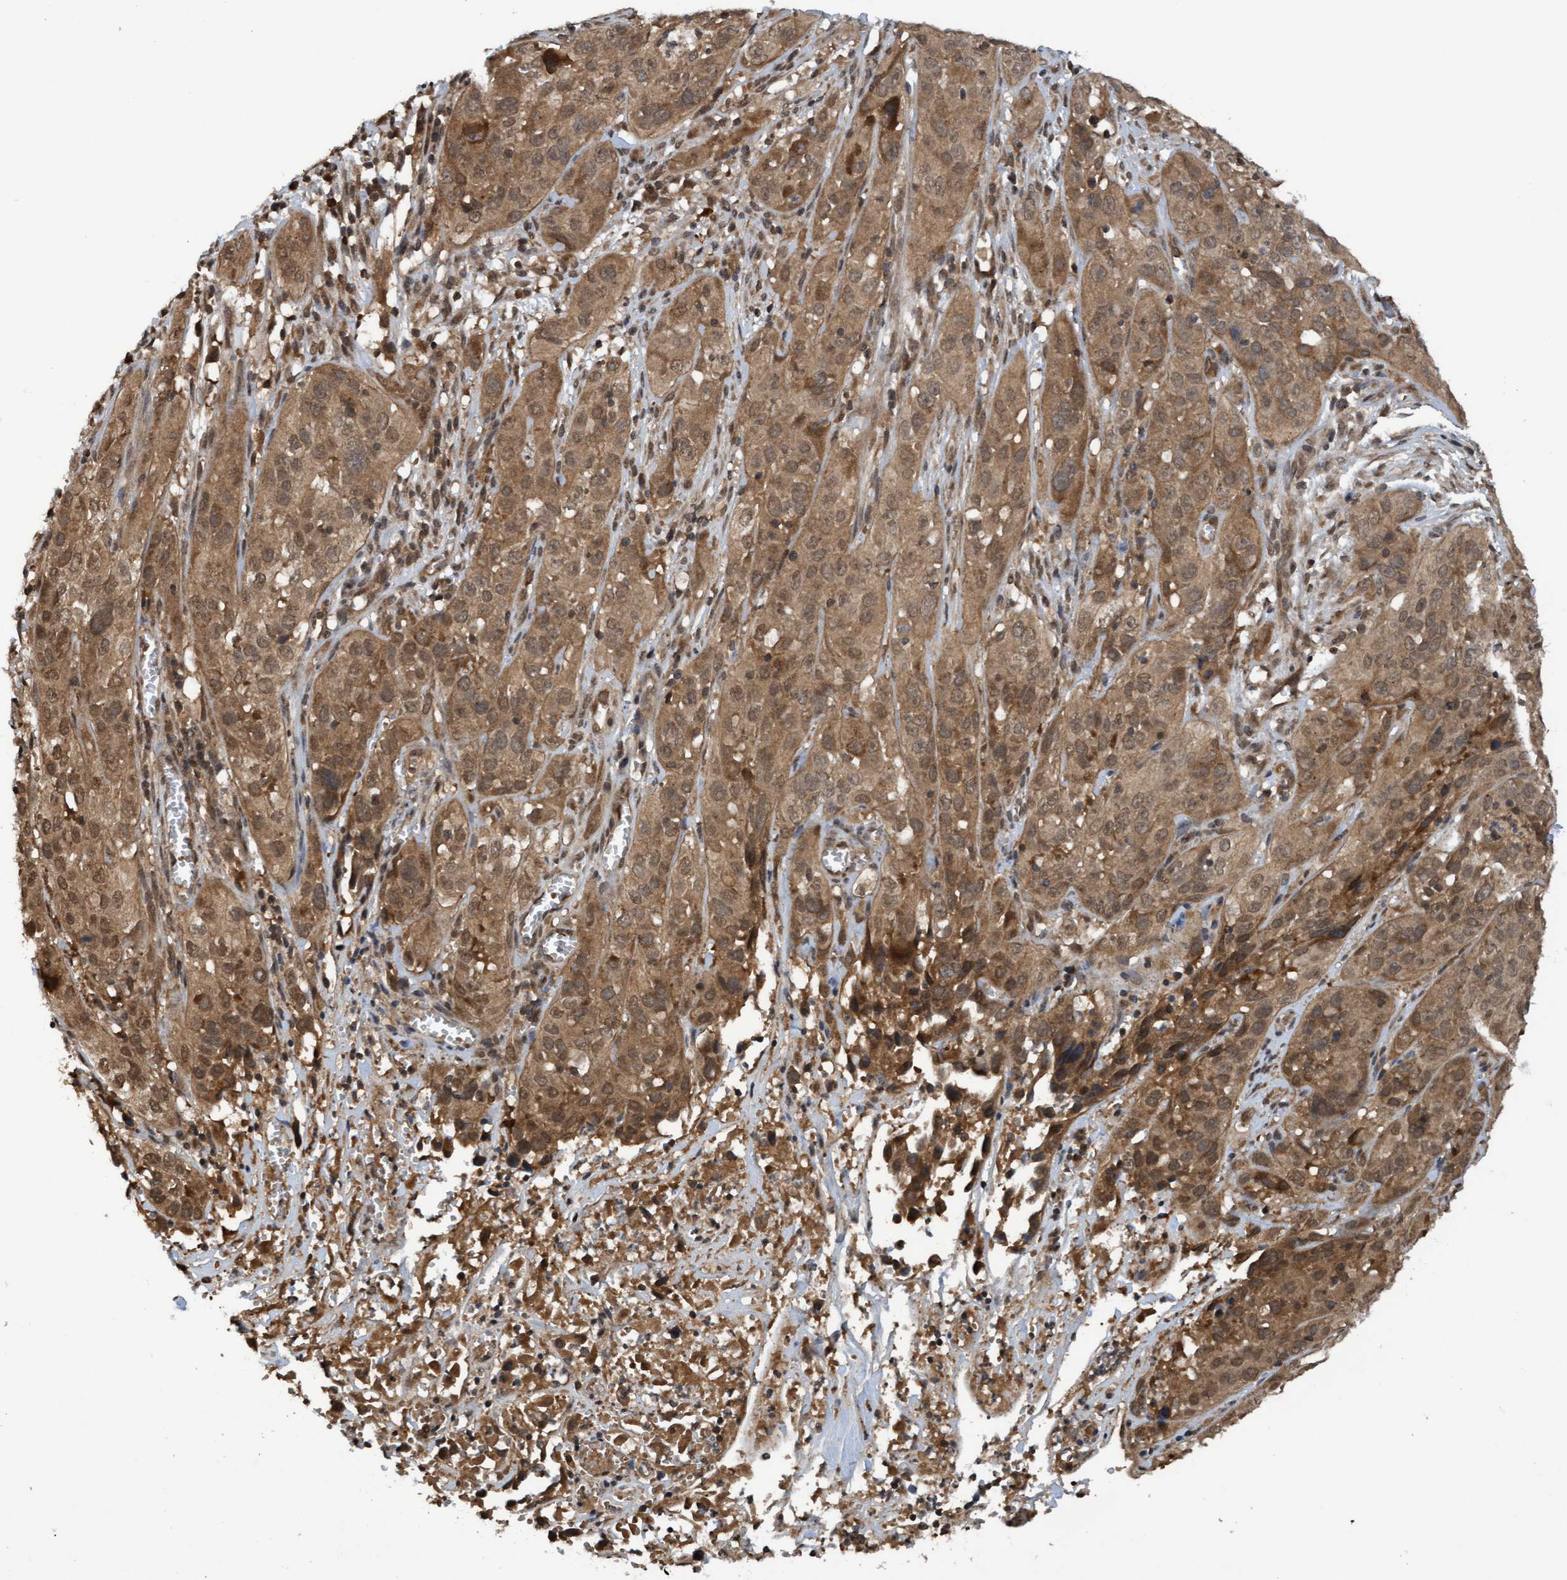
{"staining": {"intensity": "moderate", "quantity": ">75%", "location": "cytoplasmic/membranous,nuclear"}, "tissue": "cervical cancer", "cell_type": "Tumor cells", "image_type": "cancer", "snomed": [{"axis": "morphology", "description": "Squamous cell carcinoma, NOS"}, {"axis": "topography", "description": "Cervix"}], "caption": "Tumor cells display moderate cytoplasmic/membranous and nuclear staining in about >75% of cells in cervical cancer.", "gene": "WASF1", "patient": {"sex": "female", "age": 32}}